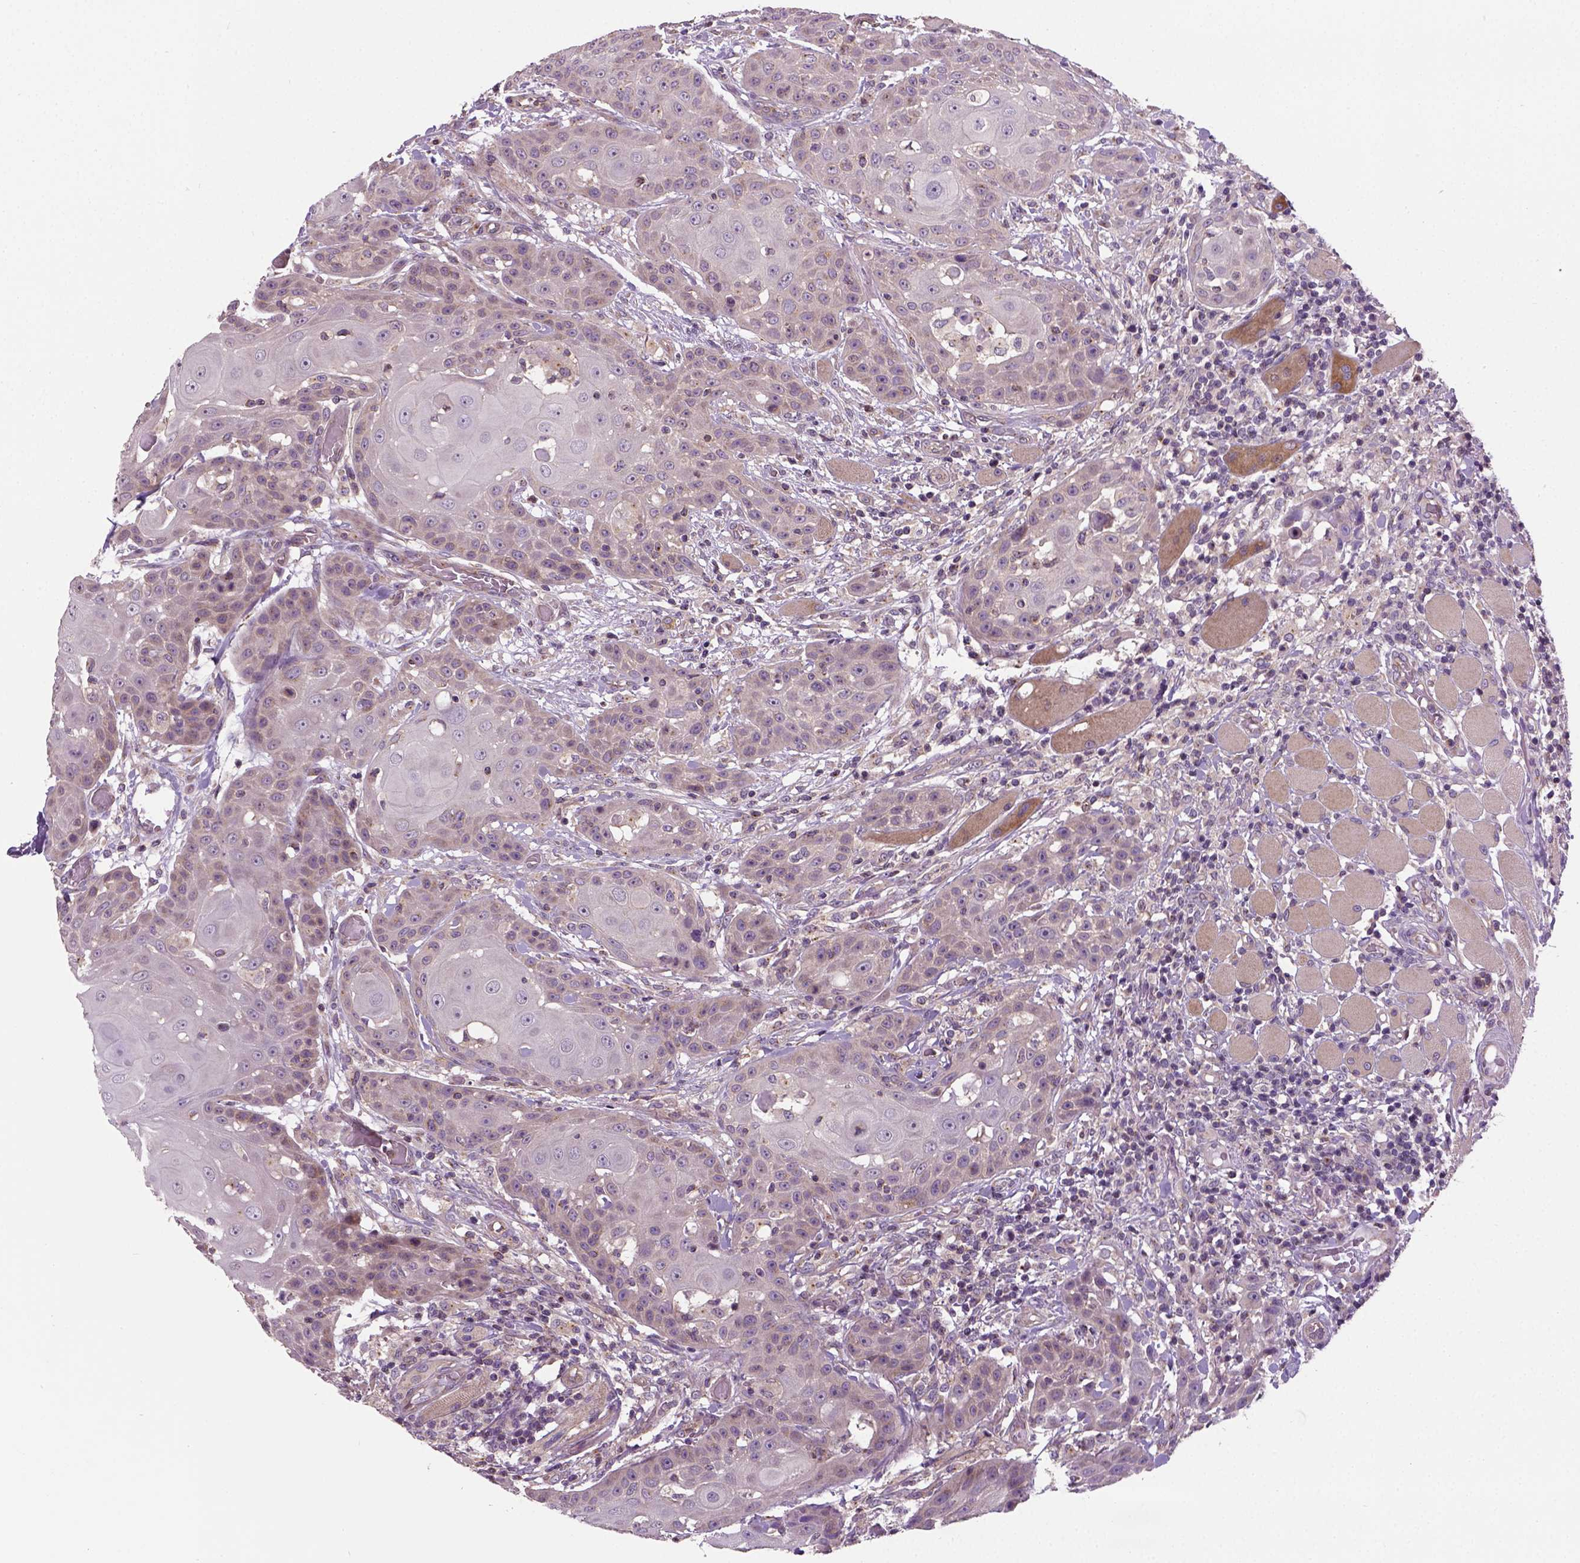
{"staining": {"intensity": "weak", "quantity": "25%-75%", "location": "cytoplasmic/membranous"}, "tissue": "head and neck cancer", "cell_type": "Tumor cells", "image_type": "cancer", "snomed": [{"axis": "morphology", "description": "Normal tissue, NOS"}, {"axis": "morphology", "description": "Squamous cell carcinoma, NOS"}, {"axis": "topography", "description": "Oral tissue"}, {"axis": "topography", "description": "Head-Neck"}], "caption": "This photomicrograph exhibits squamous cell carcinoma (head and neck) stained with IHC to label a protein in brown. The cytoplasmic/membranous of tumor cells show weak positivity for the protein. Nuclei are counter-stained blue.", "gene": "CRACR2A", "patient": {"sex": "female", "age": 55}}